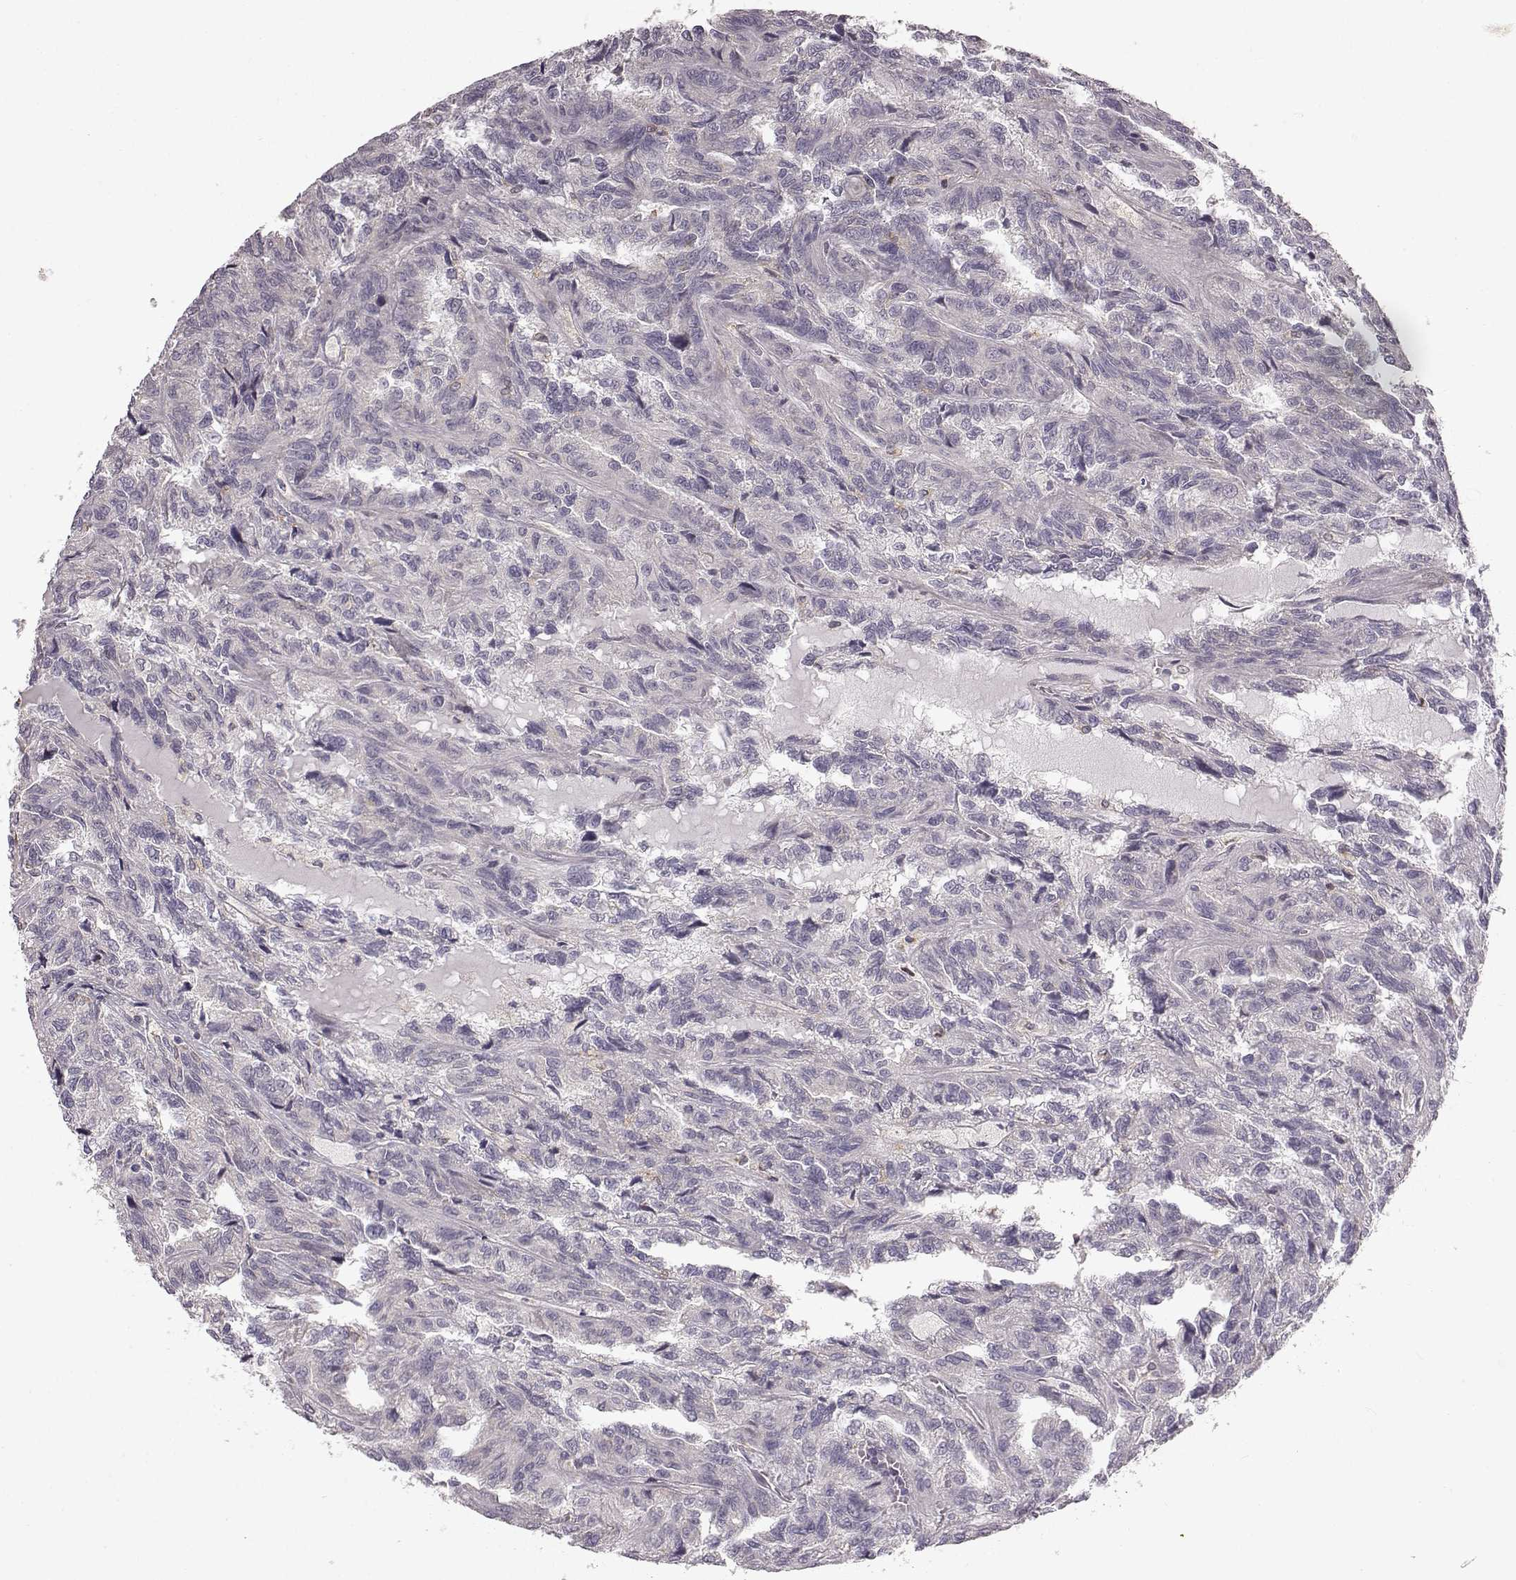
{"staining": {"intensity": "negative", "quantity": "none", "location": "none"}, "tissue": "renal cancer", "cell_type": "Tumor cells", "image_type": "cancer", "snomed": [{"axis": "morphology", "description": "Adenocarcinoma, NOS"}, {"axis": "topography", "description": "Kidney"}], "caption": "This is an immunohistochemistry micrograph of renal cancer. There is no positivity in tumor cells.", "gene": "SPAG17", "patient": {"sex": "male", "age": 79}}